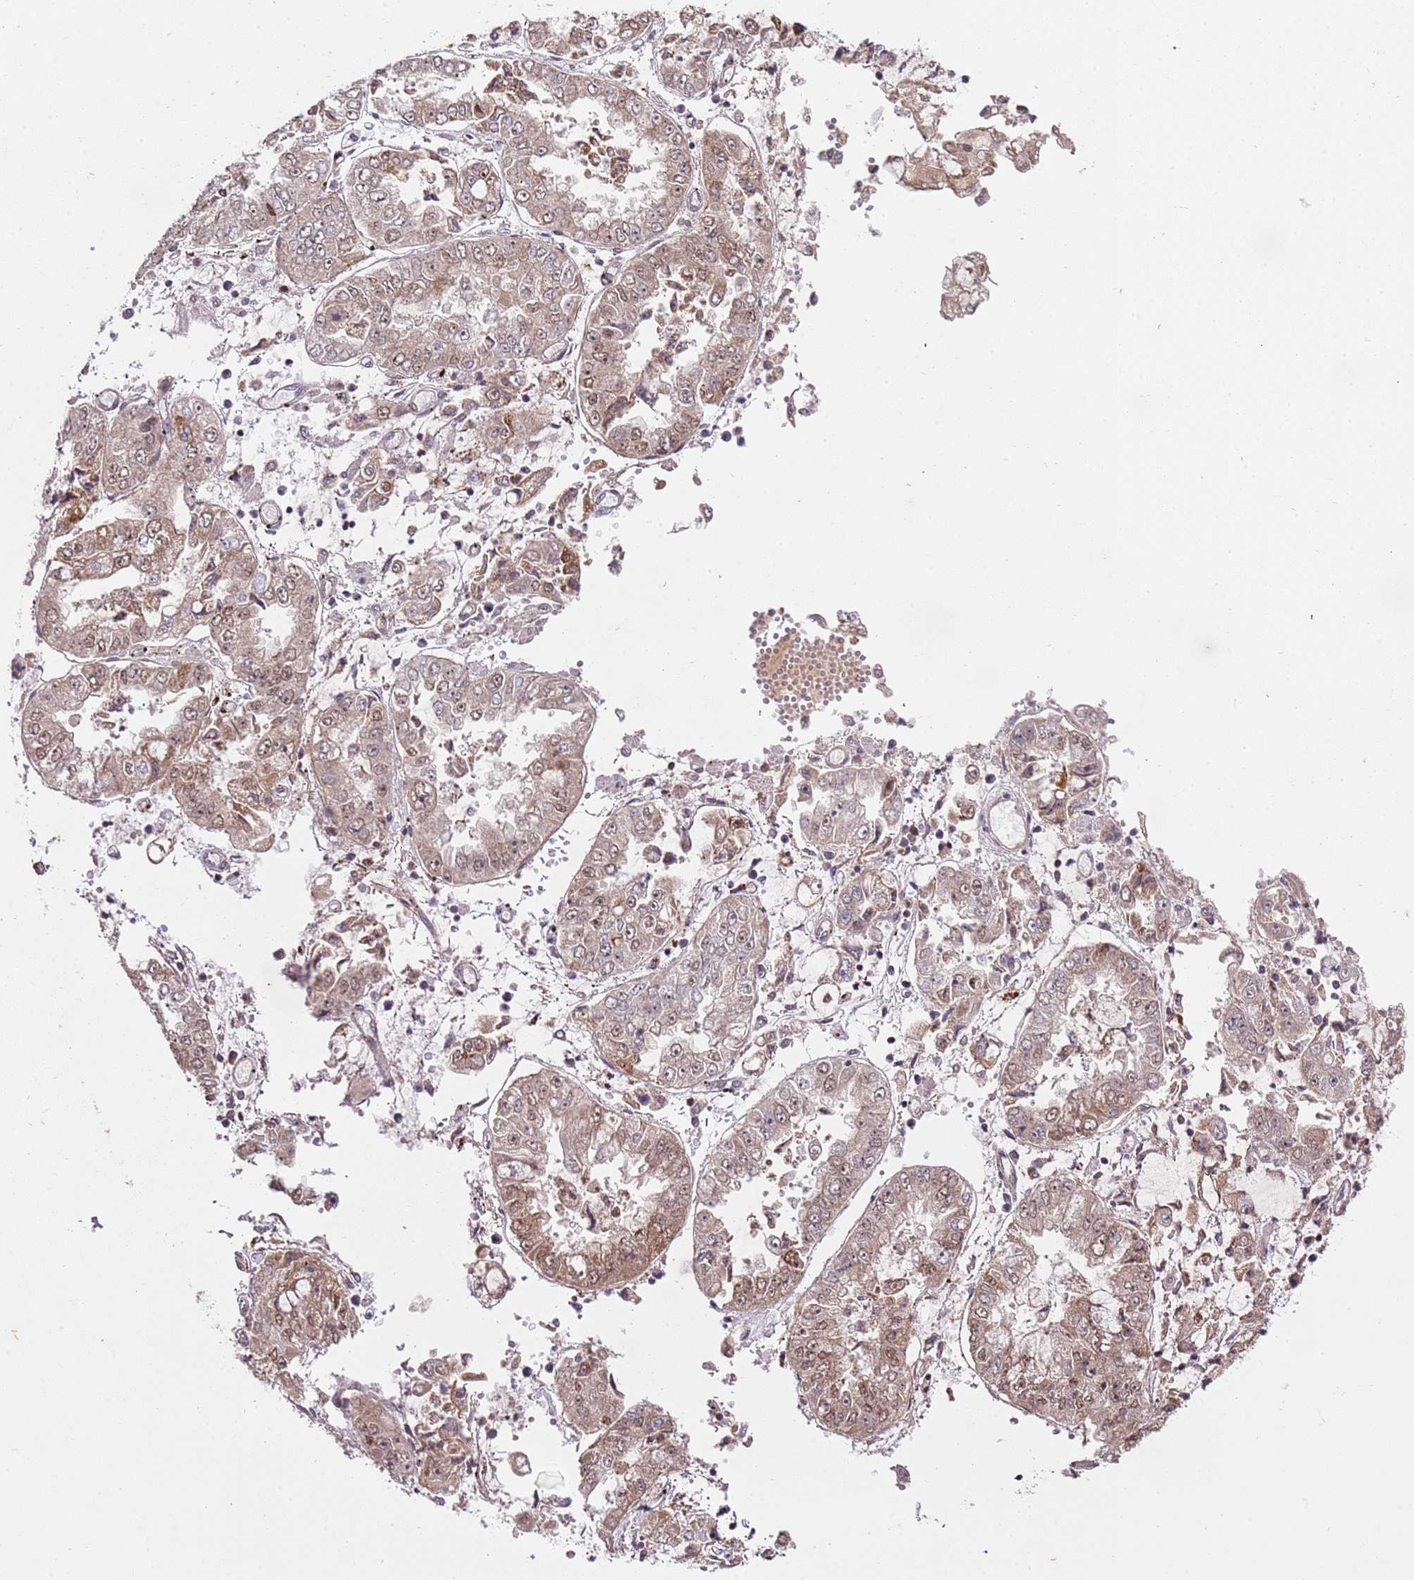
{"staining": {"intensity": "moderate", "quantity": "25%-75%", "location": "cytoplasmic/membranous,nuclear"}, "tissue": "stomach cancer", "cell_type": "Tumor cells", "image_type": "cancer", "snomed": [{"axis": "morphology", "description": "Adenocarcinoma, NOS"}, {"axis": "topography", "description": "Stomach"}], "caption": "This is an image of immunohistochemistry (IHC) staining of adenocarcinoma (stomach), which shows moderate positivity in the cytoplasmic/membranous and nuclear of tumor cells.", "gene": "EDC3", "patient": {"sex": "male", "age": 76}}